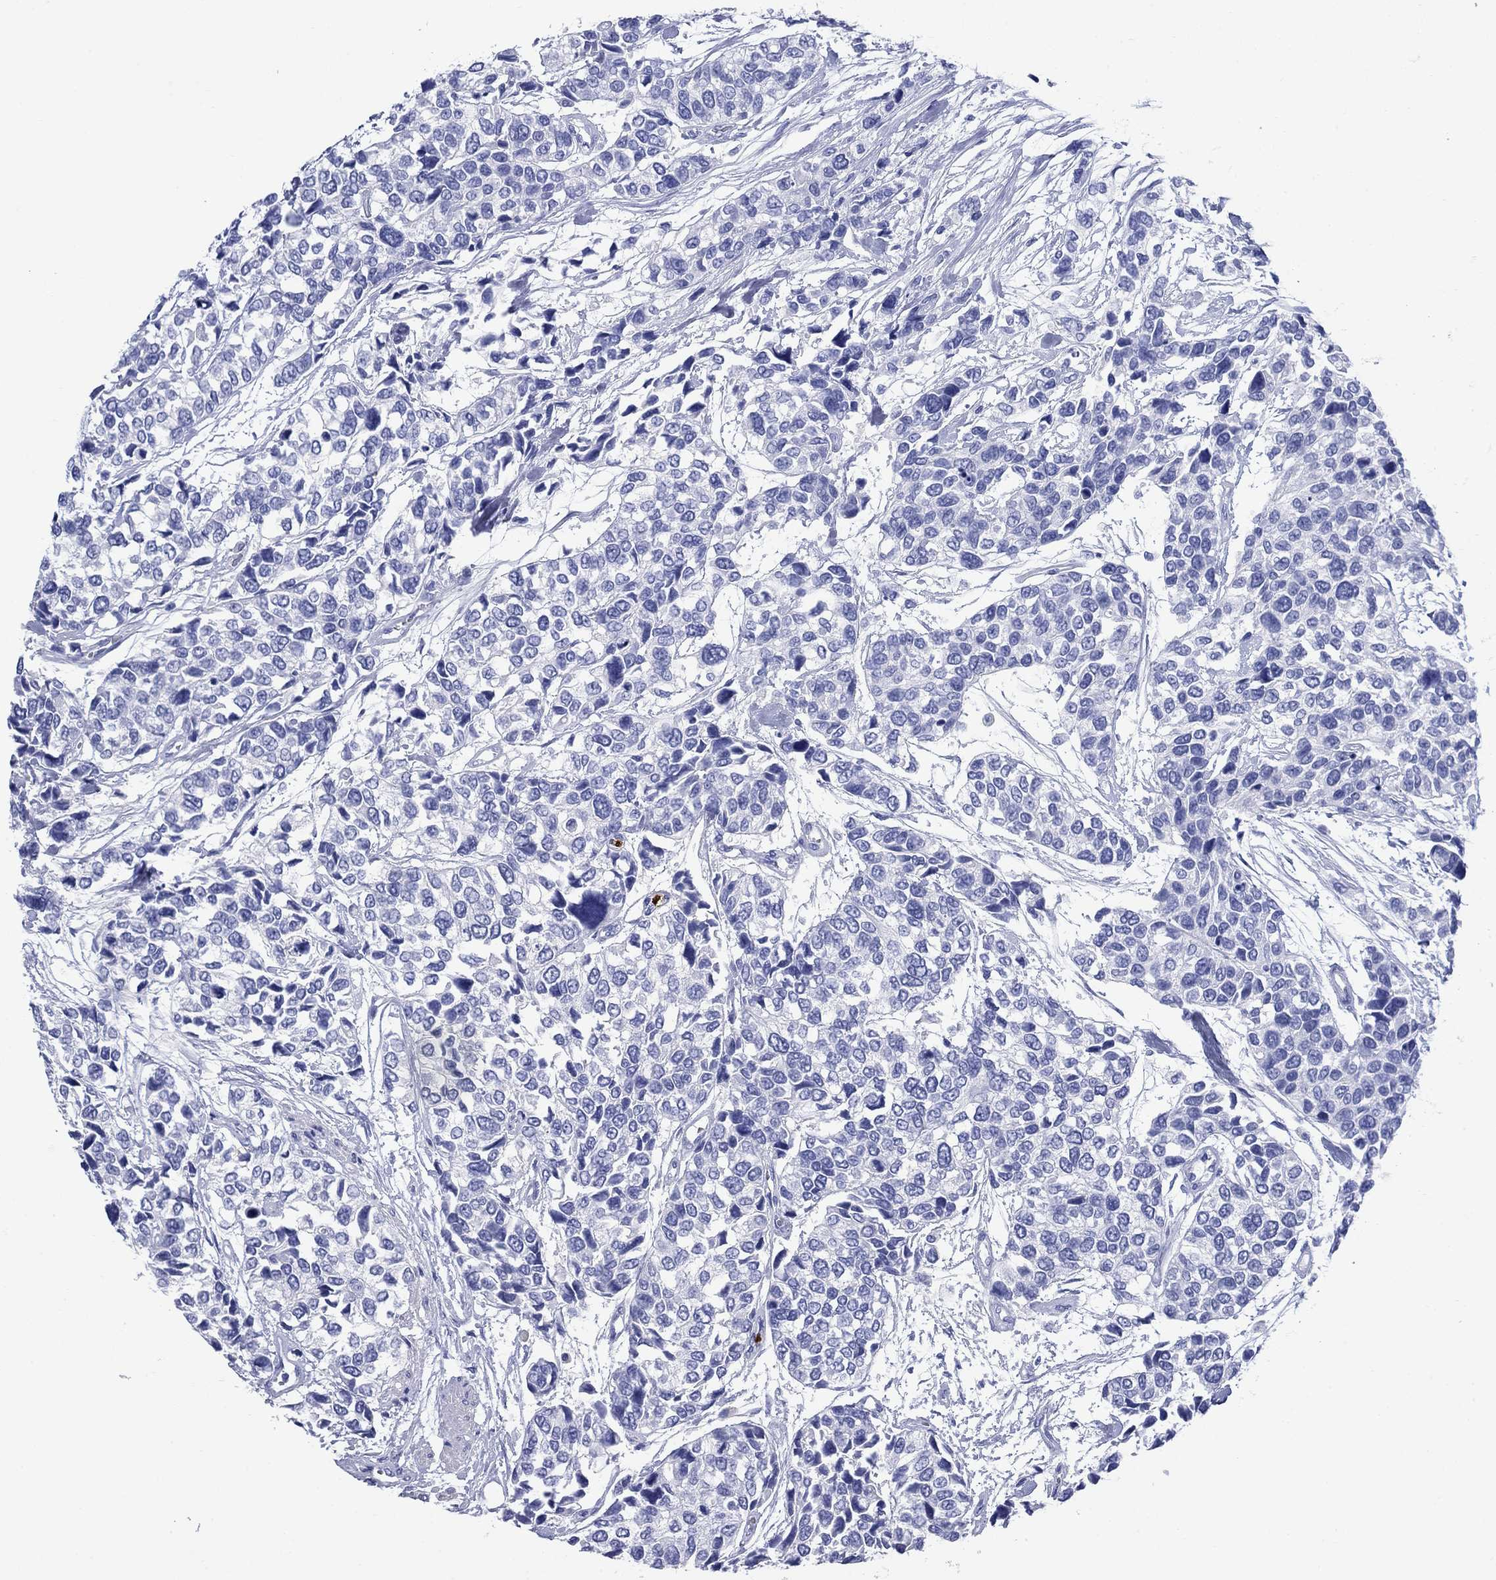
{"staining": {"intensity": "negative", "quantity": "none", "location": "none"}, "tissue": "urothelial cancer", "cell_type": "Tumor cells", "image_type": "cancer", "snomed": [{"axis": "morphology", "description": "Urothelial carcinoma, High grade"}, {"axis": "topography", "description": "Urinary bladder"}], "caption": "Human urothelial cancer stained for a protein using IHC shows no staining in tumor cells.", "gene": "AZU1", "patient": {"sex": "male", "age": 77}}